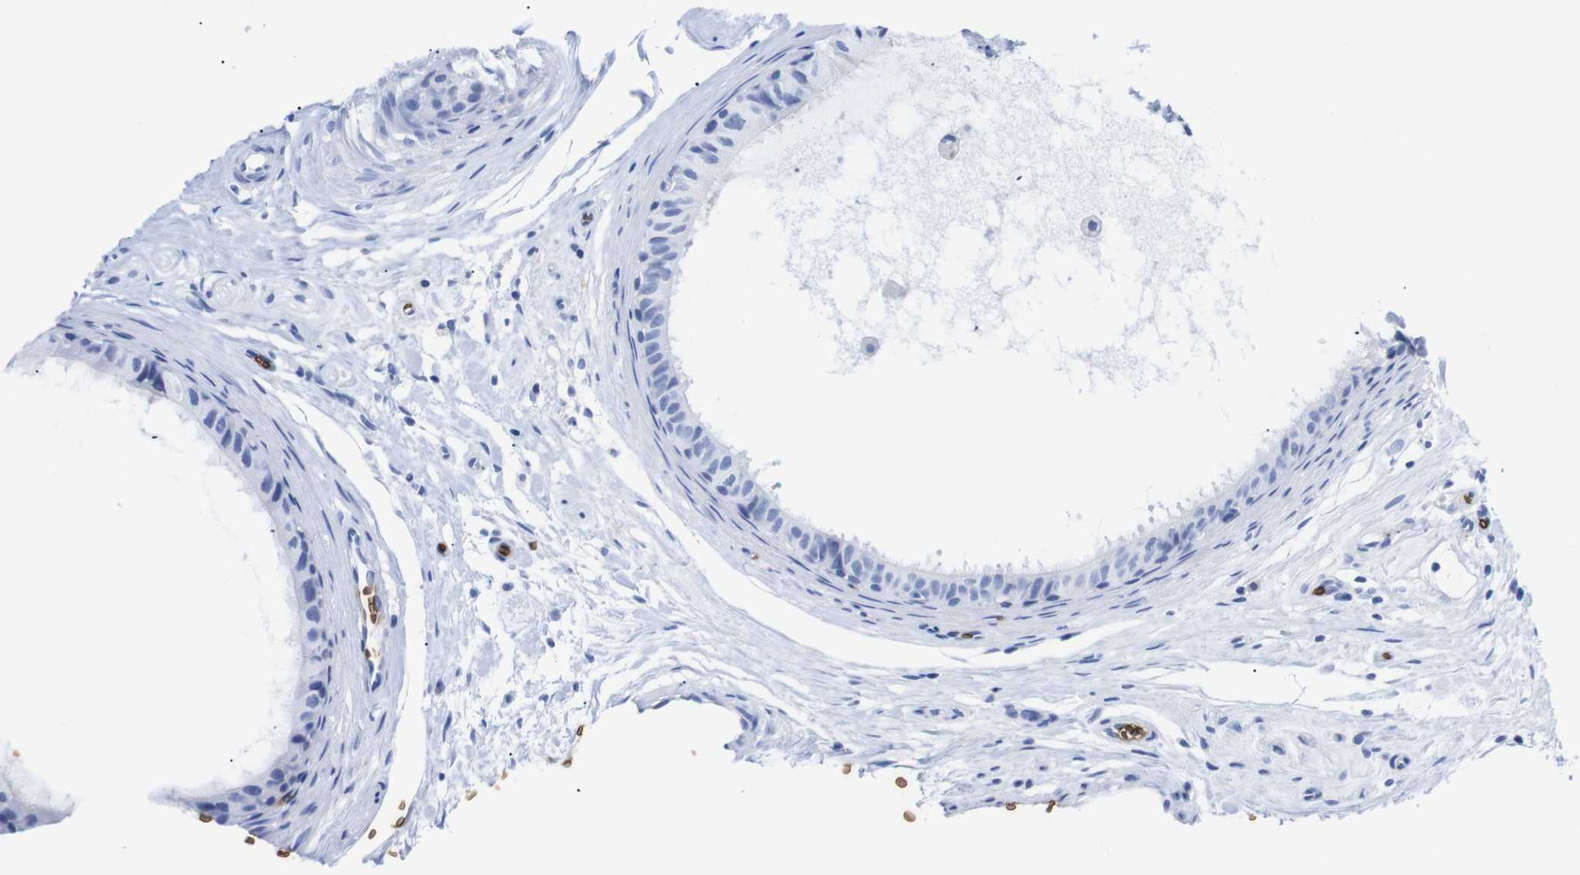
{"staining": {"intensity": "negative", "quantity": "none", "location": "none"}, "tissue": "epididymis", "cell_type": "Glandular cells", "image_type": "normal", "snomed": [{"axis": "morphology", "description": "Normal tissue, NOS"}, {"axis": "morphology", "description": "Inflammation, NOS"}, {"axis": "topography", "description": "Epididymis"}], "caption": "Glandular cells show no significant protein positivity in unremarkable epididymis. (Brightfield microscopy of DAB (3,3'-diaminobenzidine) immunohistochemistry at high magnification).", "gene": "S1PR2", "patient": {"sex": "male", "age": 85}}